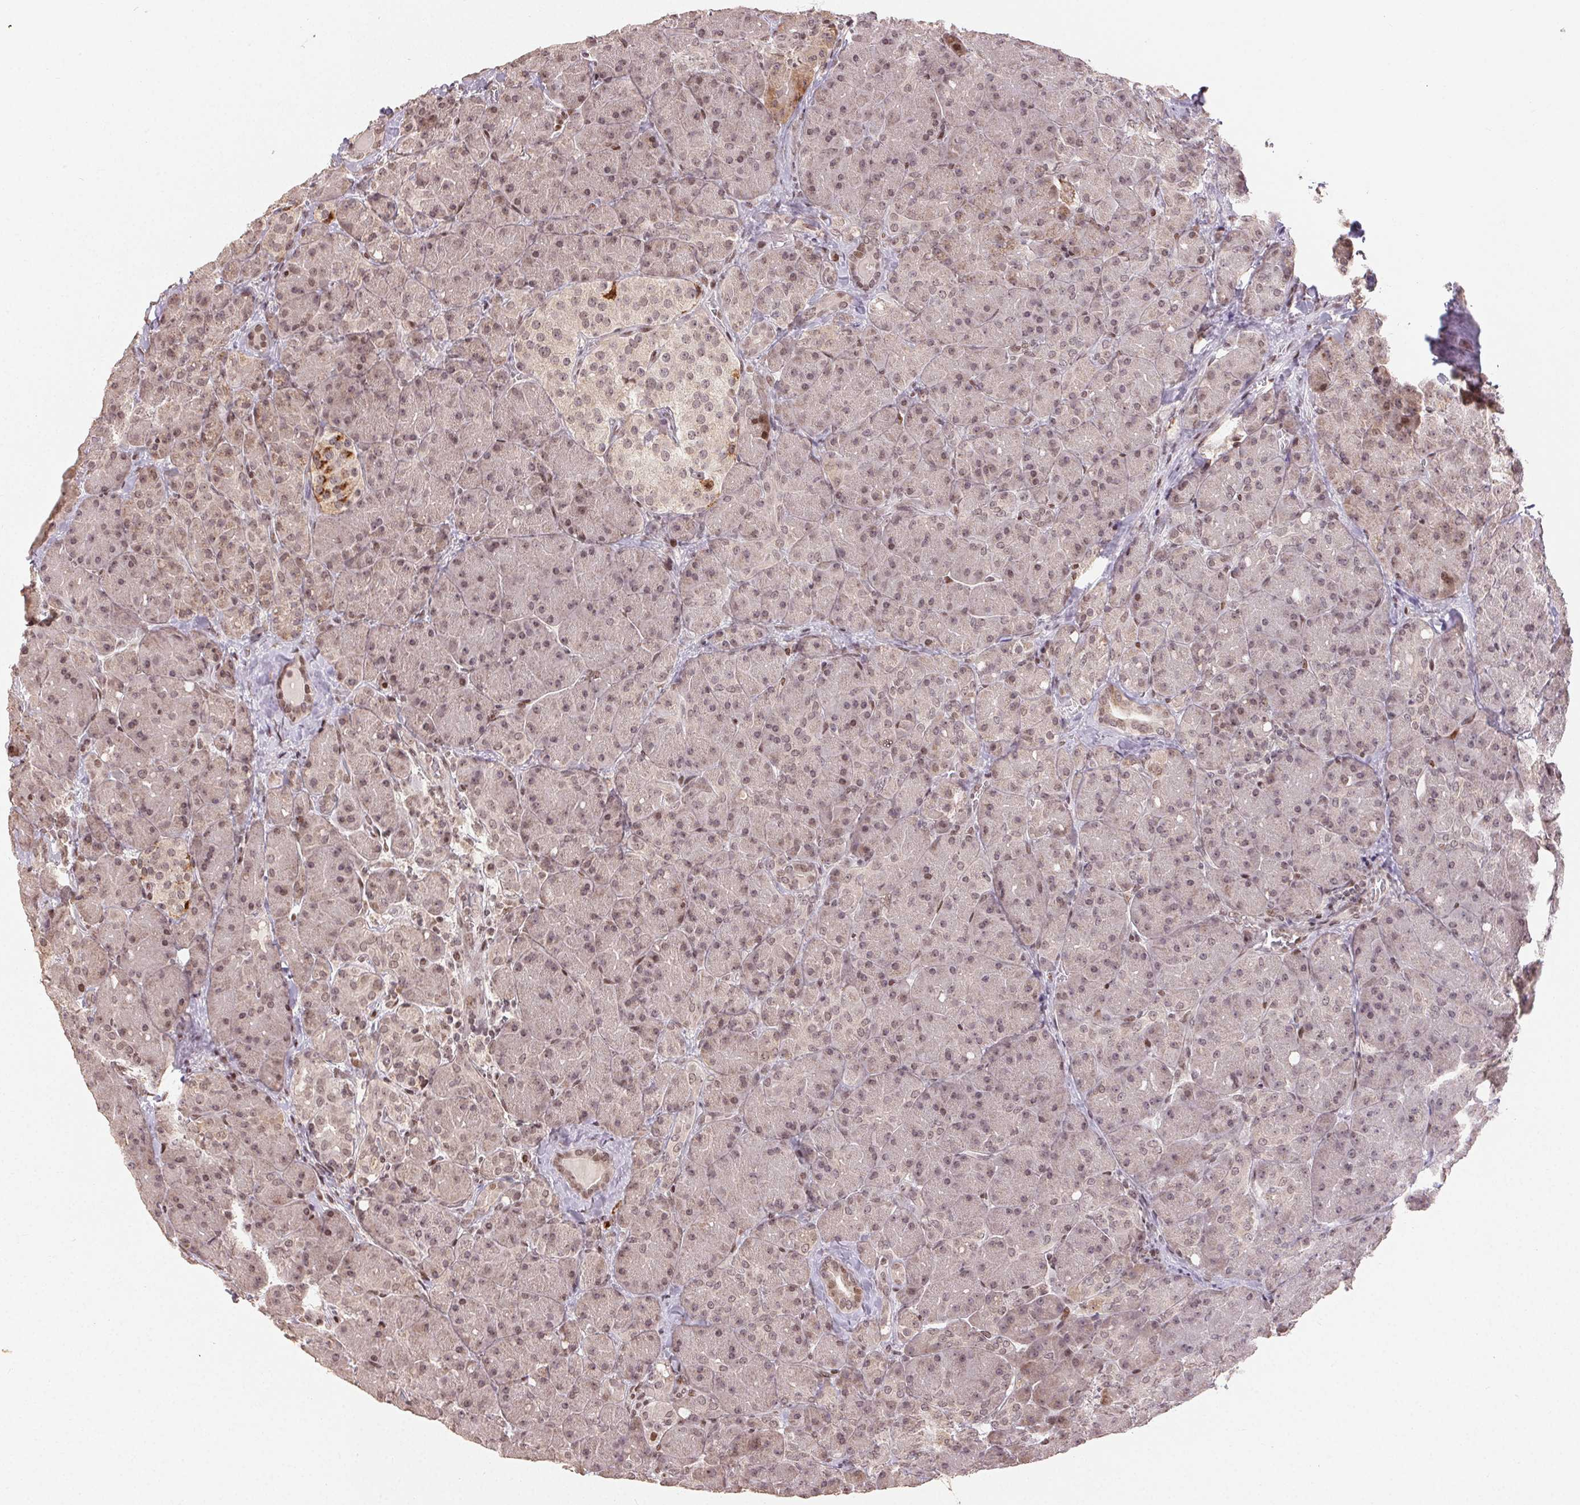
{"staining": {"intensity": "moderate", "quantity": ">75%", "location": "nuclear"}, "tissue": "pancreas", "cell_type": "Exocrine glandular cells", "image_type": "normal", "snomed": [{"axis": "morphology", "description": "Normal tissue, NOS"}, {"axis": "topography", "description": "Pancreas"}], "caption": "This micrograph exhibits immunohistochemistry (IHC) staining of benign human pancreas, with medium moderate nuclear positivity in about >75% of exocrine glandular cells.", "gene": "MAPKAPK2", "patient": {"sex": "male", "age": 55}}